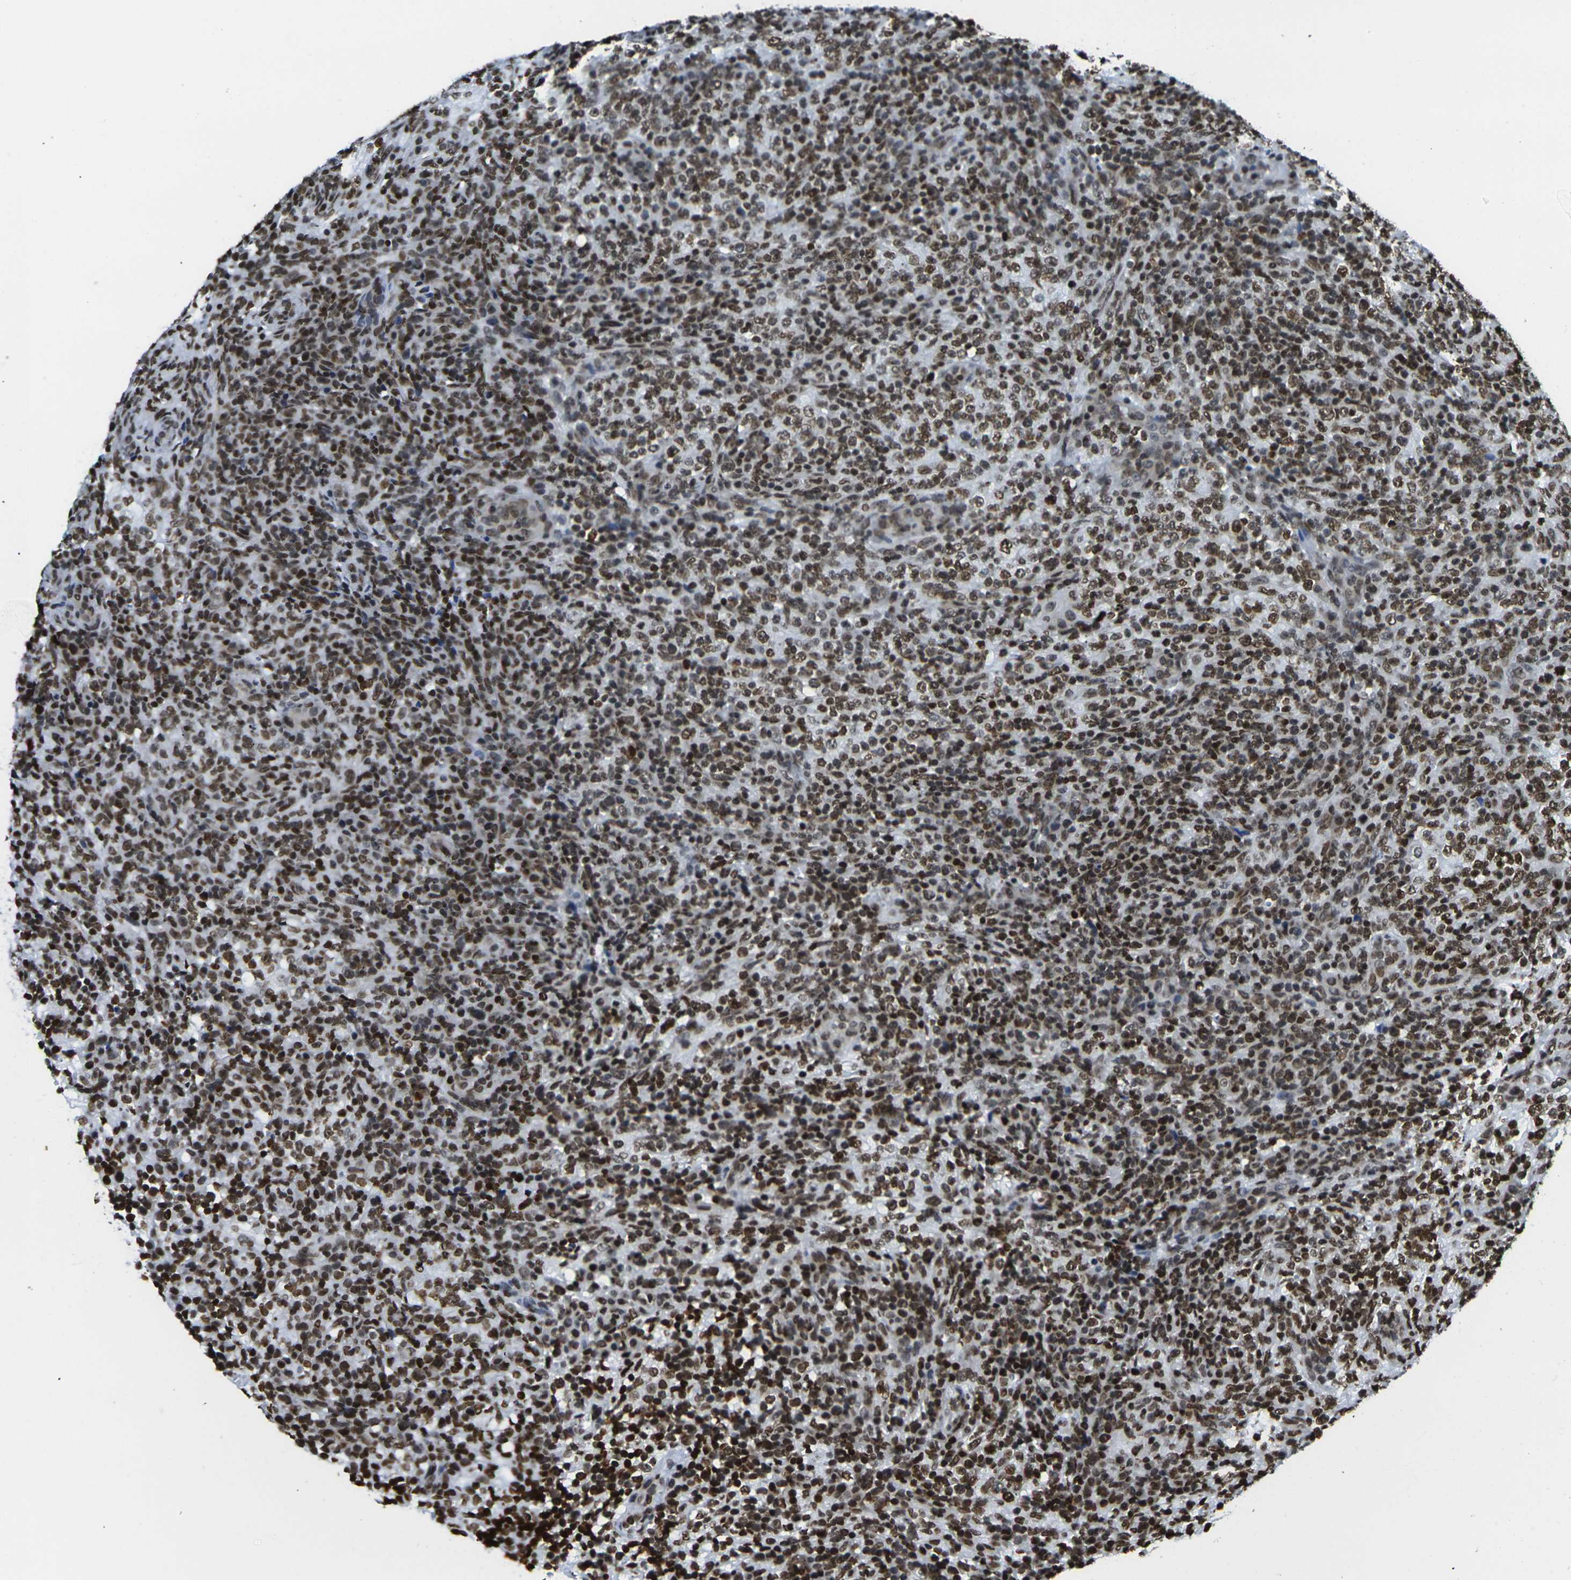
{"staining": {"intensity": "strong", "quantity": ">75%", "location": "nuclear"}, "tissue": "lymphoma", "cell_type": "Tumor cells", "image_type": "cancer", "snomed": [{"axis": "morphology", "description": "Malignant lymphoma, non-Hodgkin's type, High grade"}, {"axis": "topography", "description": "Lymph node"}], "caption": "A micrograph of human lymphoma stained for a protein displays strong nuclear brown staining in tumor cells.", "gene": "H2AX", "patient": {"sex": "female", "age": 76}}